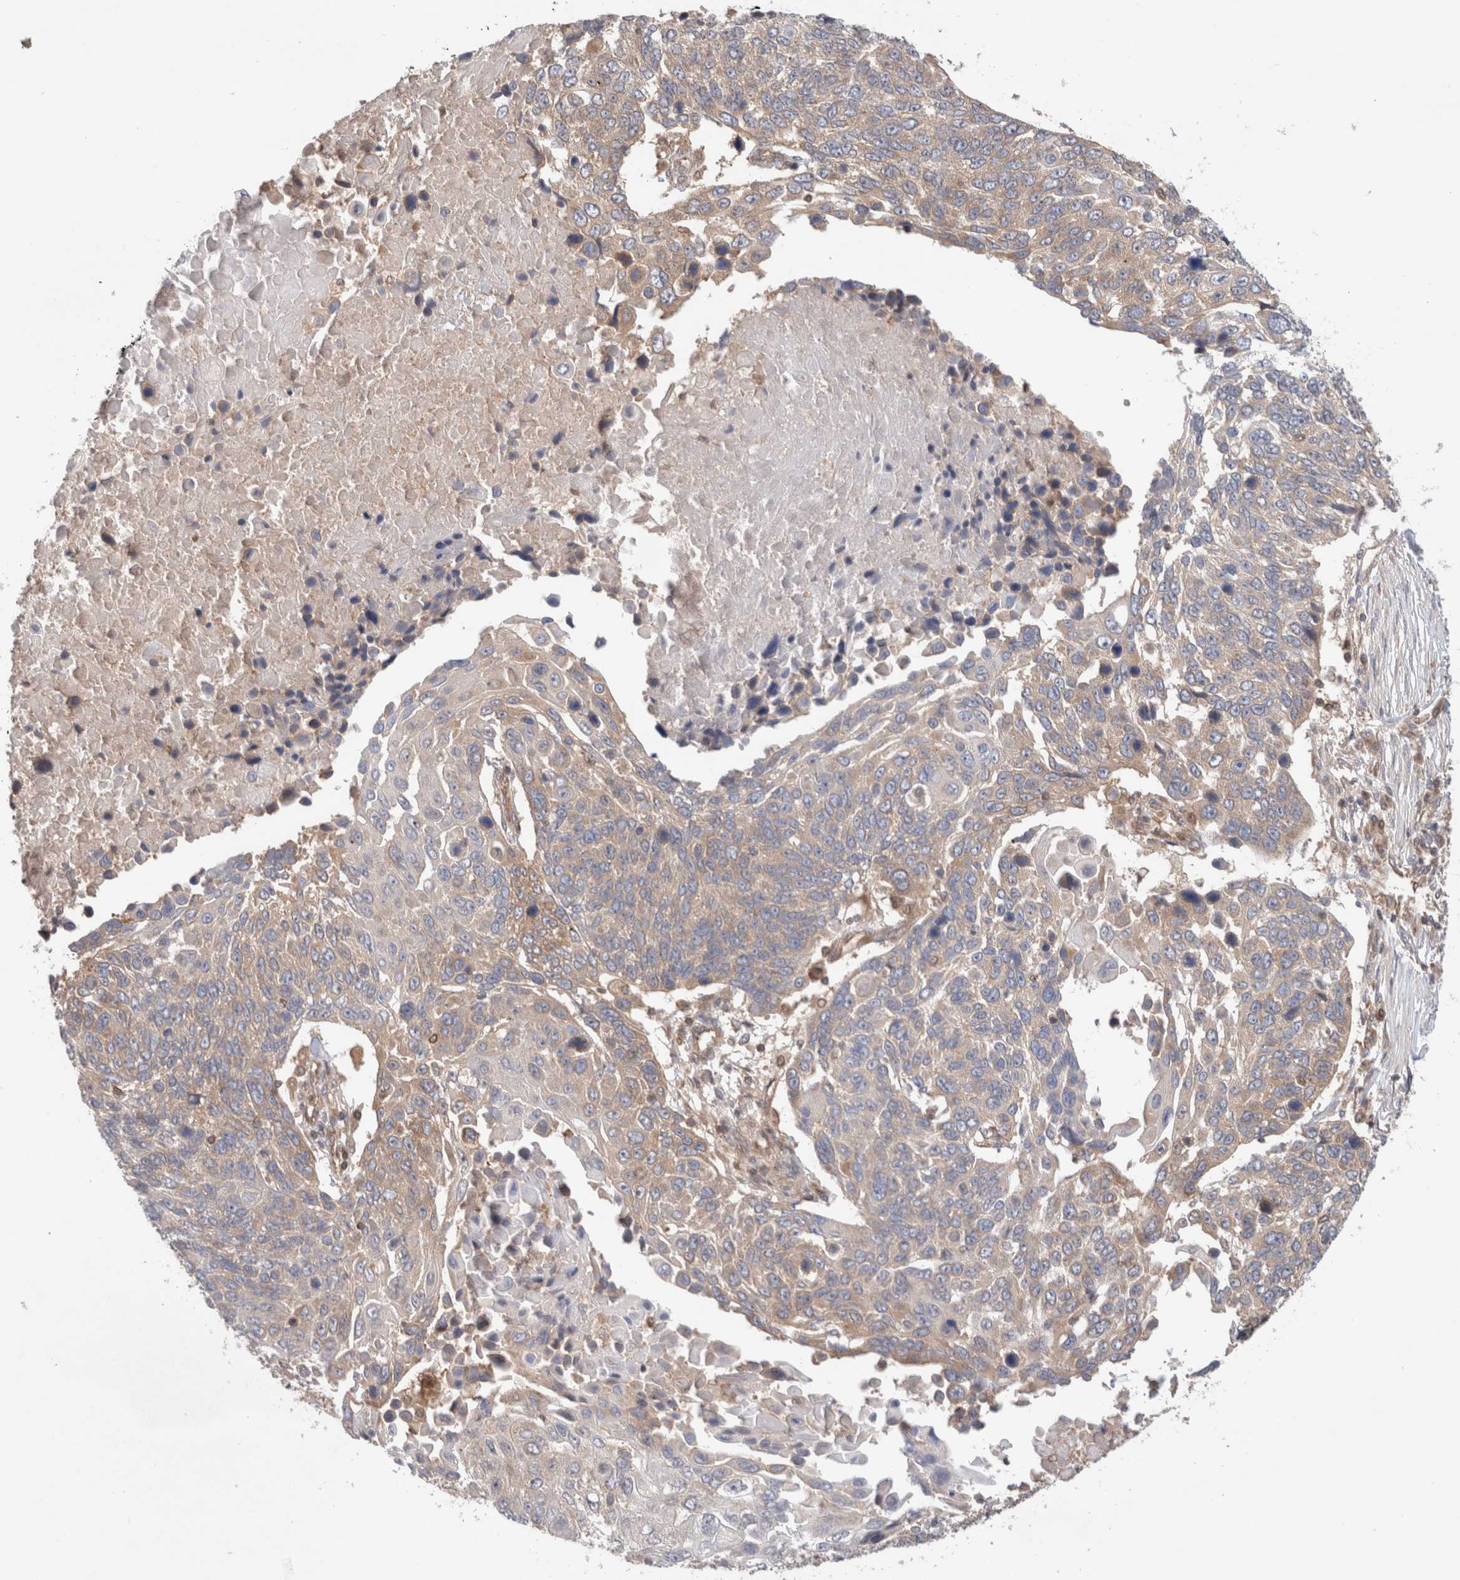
{"staining": {"intensity": "moderate", "quantity": "25%-75%", "location": "cytoplasmic/membranous"}, "tissue": "lung cancer", "cell_type": "Tumor cells", "image_type": "cancer", "snomed": [{"axis": "morphology", "description": "Squamous cell carcinoma, NOS"}, {"axis": "topography", "description": "Lung"}], "caption": "This histopathology image displays squamous cell carcinoma (lung) stained with immunohistochemistry to label a protein in brown. The cytoplasmic/membranous of tumor cells show moderate positivity for the protein. Nuclei are counter-stained blue.", "gene": "SIKE1", "patient": {"sex": "male", "age": 66}}